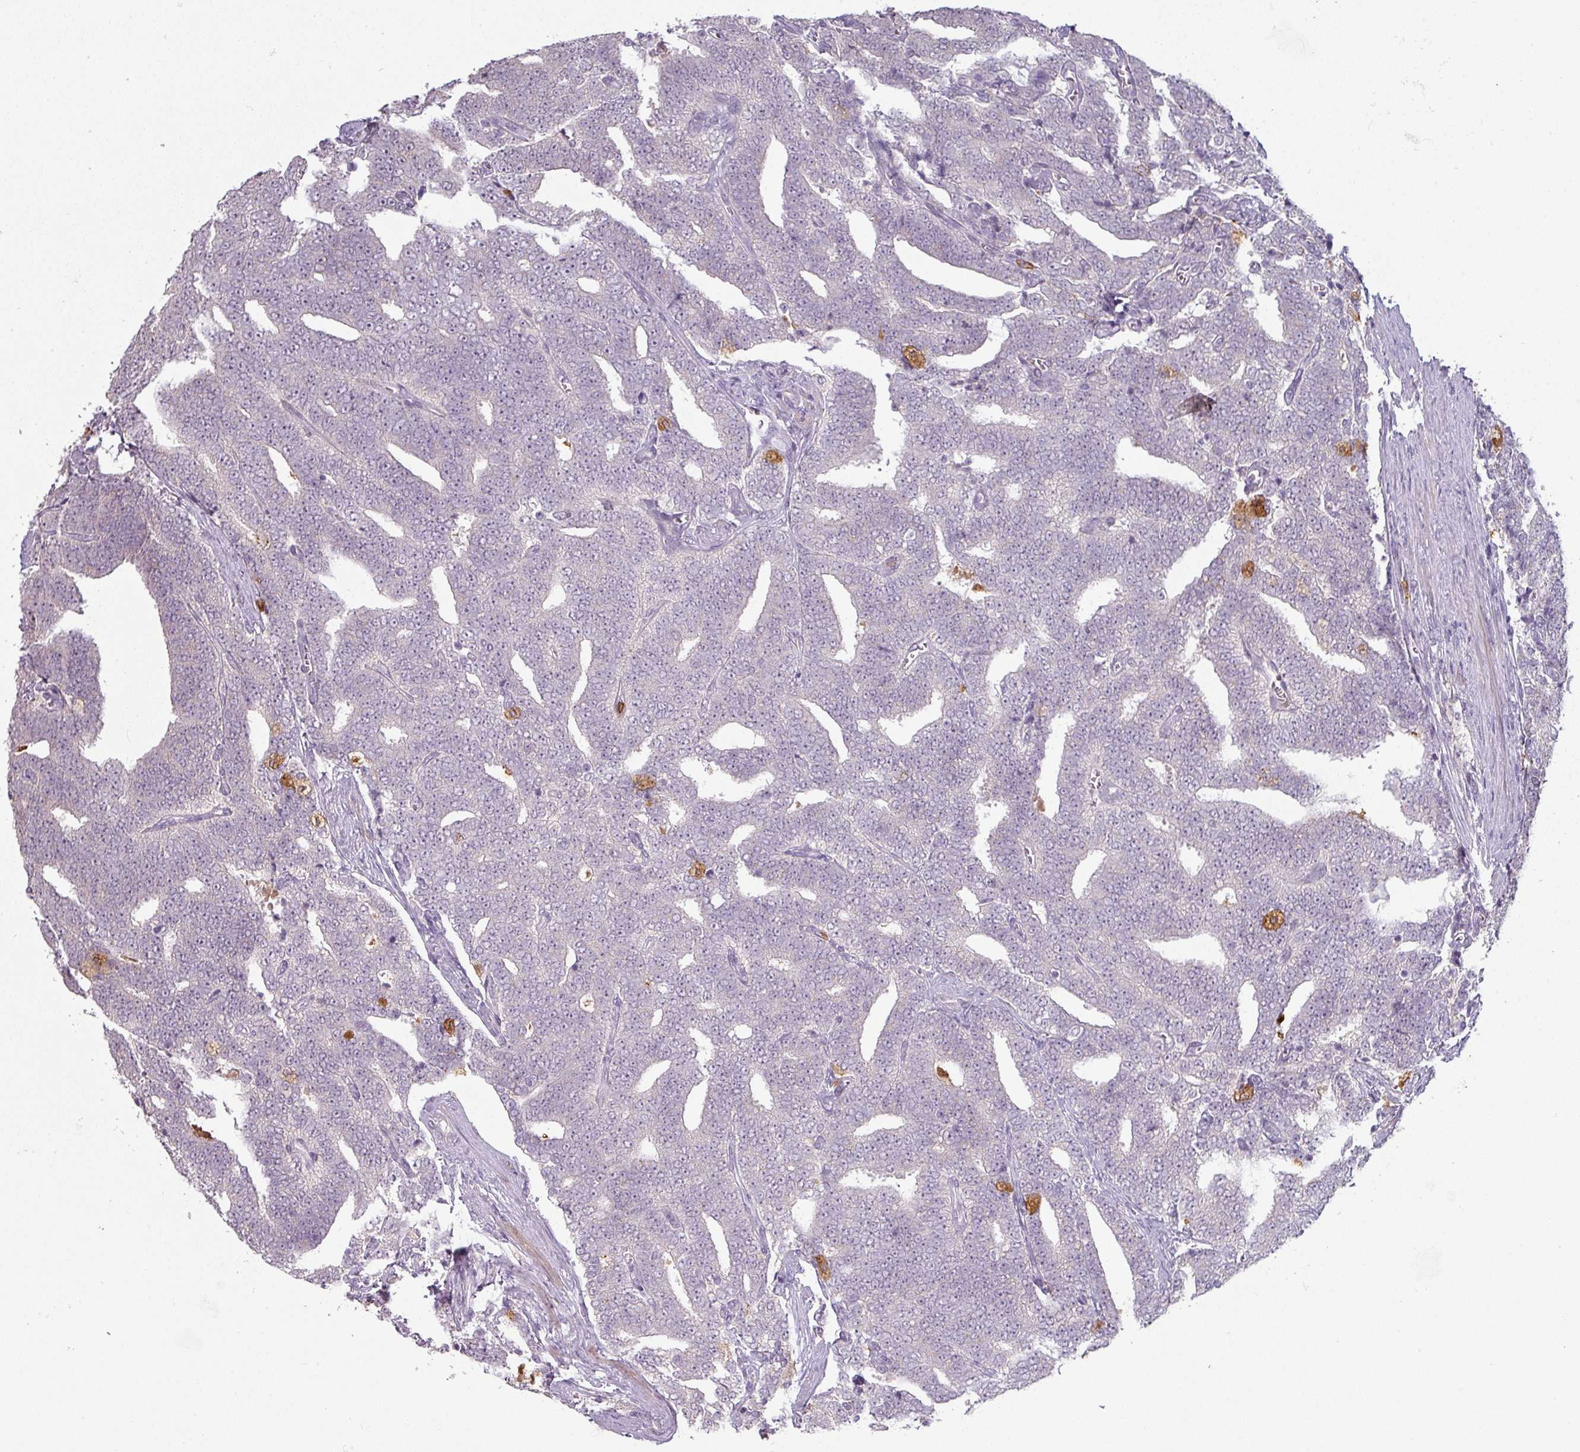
{"staining": {"intensity": "negative", "quantity": "none", "location": "none"}, "tissue": "prostate cancer", "cell_type": "Tumor cells", "image_type": "cancer", "snomed": [{"axis": "morphology", "description": "Adenocarcinoma, High grade"}, {"axis": "topography", "description": "Prostate and seminal vesicle, NOS"}], "caption": "A photomicrograph of prostate cancer (adenocarcinoma (high-grade)) stained for a protein displays no brown staining in tumor cells.", "gene": "MAGEC3", "patient": {"sex": "male", "age": 67}}